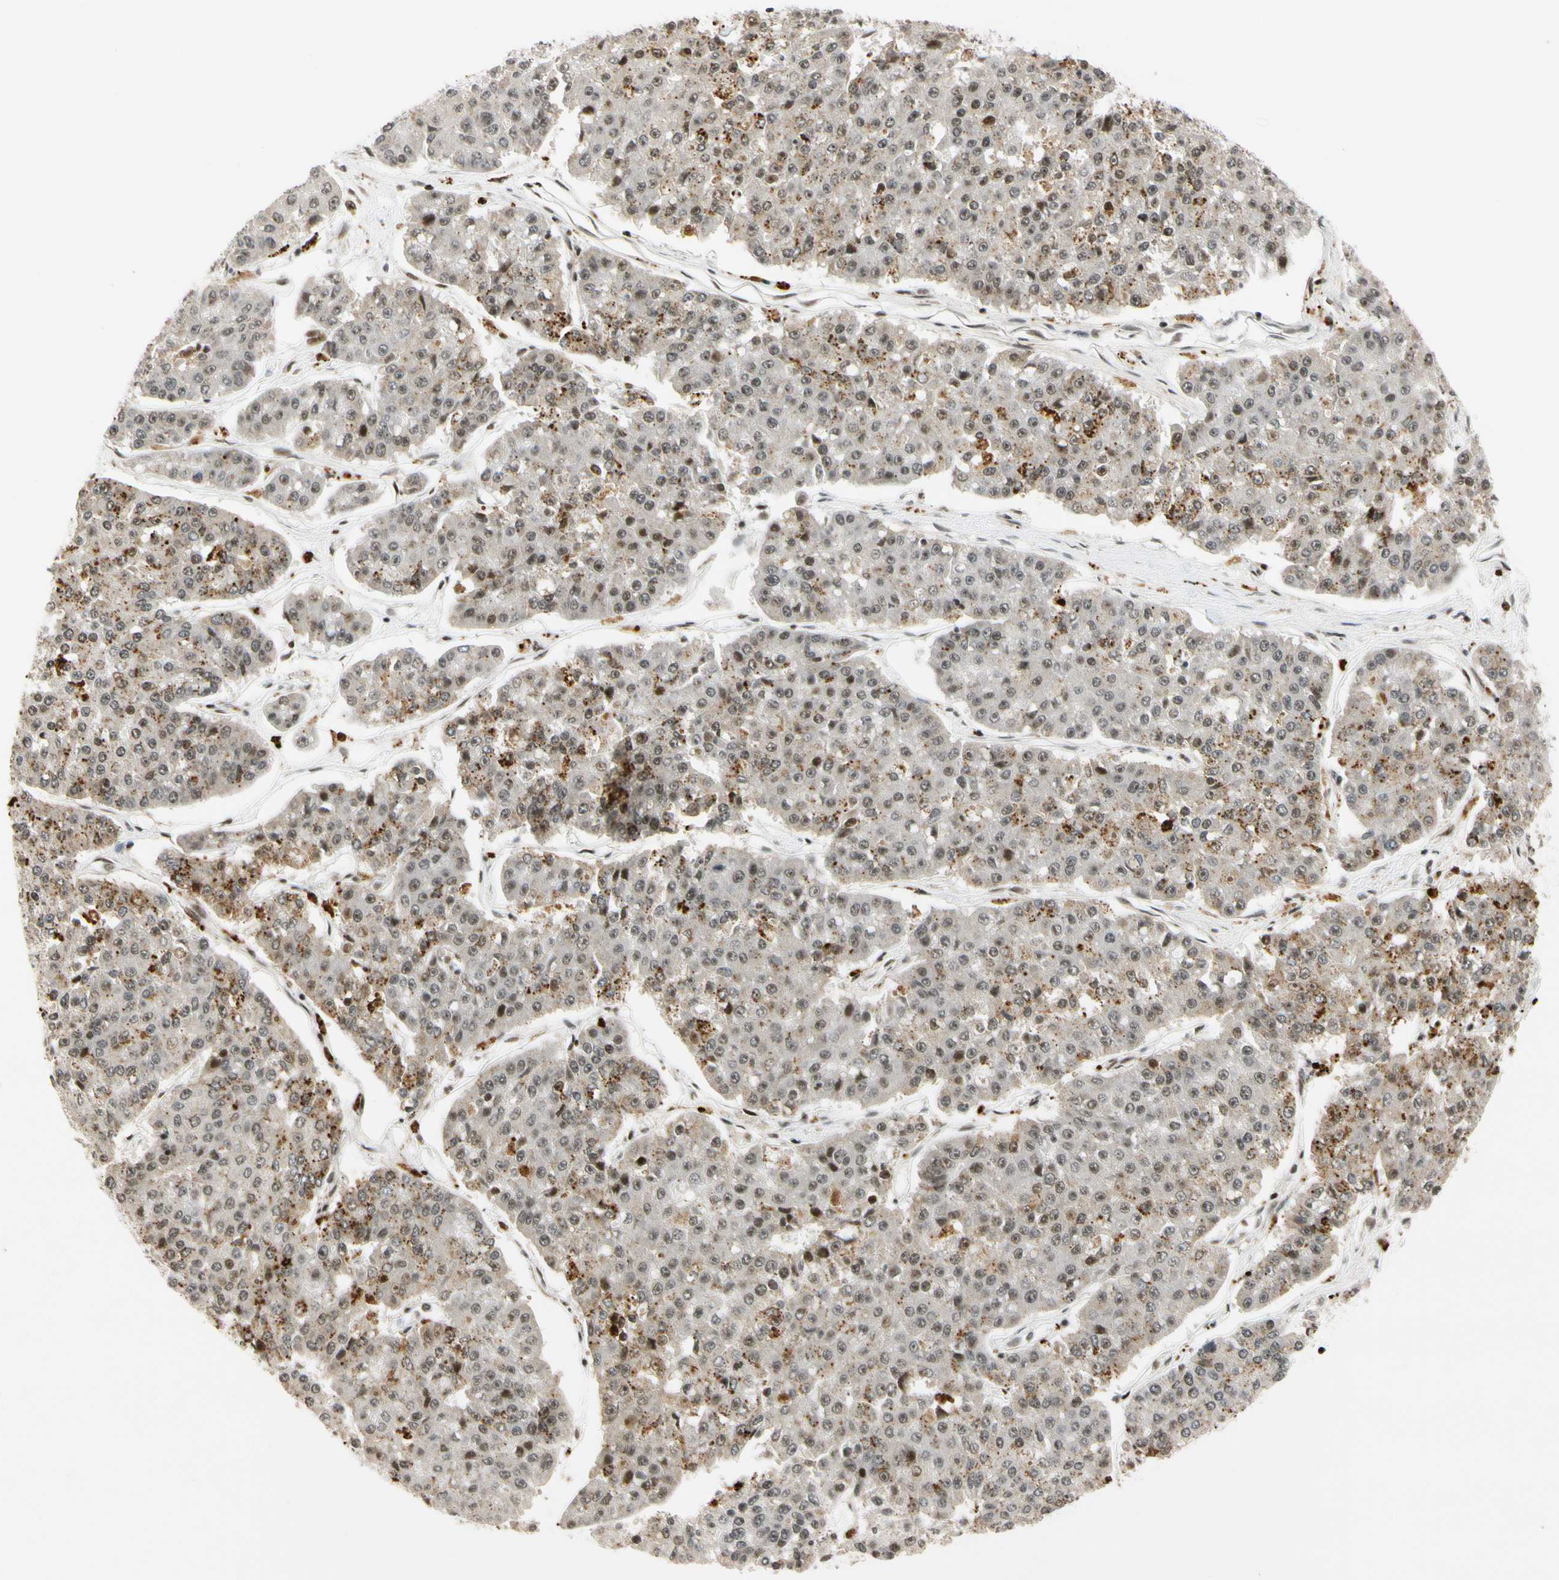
{"staining": {"intensity": "moderate", "quantity": "25%-75%", "location": "cytoplasmic/membranous,nuclear"}, "tissue": "pancreatic cancer", "cell_type": "Tumor cells", "image_type": "cancer", "snomed": [{"axis": "morphology", "description": "Adenocarcinoma, NOS"}, {"axis": "topography", "description": "Pancreas"}], "caption": "Tumor cells display medium levels of moderate cytoplasmic/membranous and nuclear expression in about 25%-75% of cells in pancreatic adenocarcinoma.", "gene": "CDK7", "patient": {"sex": "male", "age": 50}}